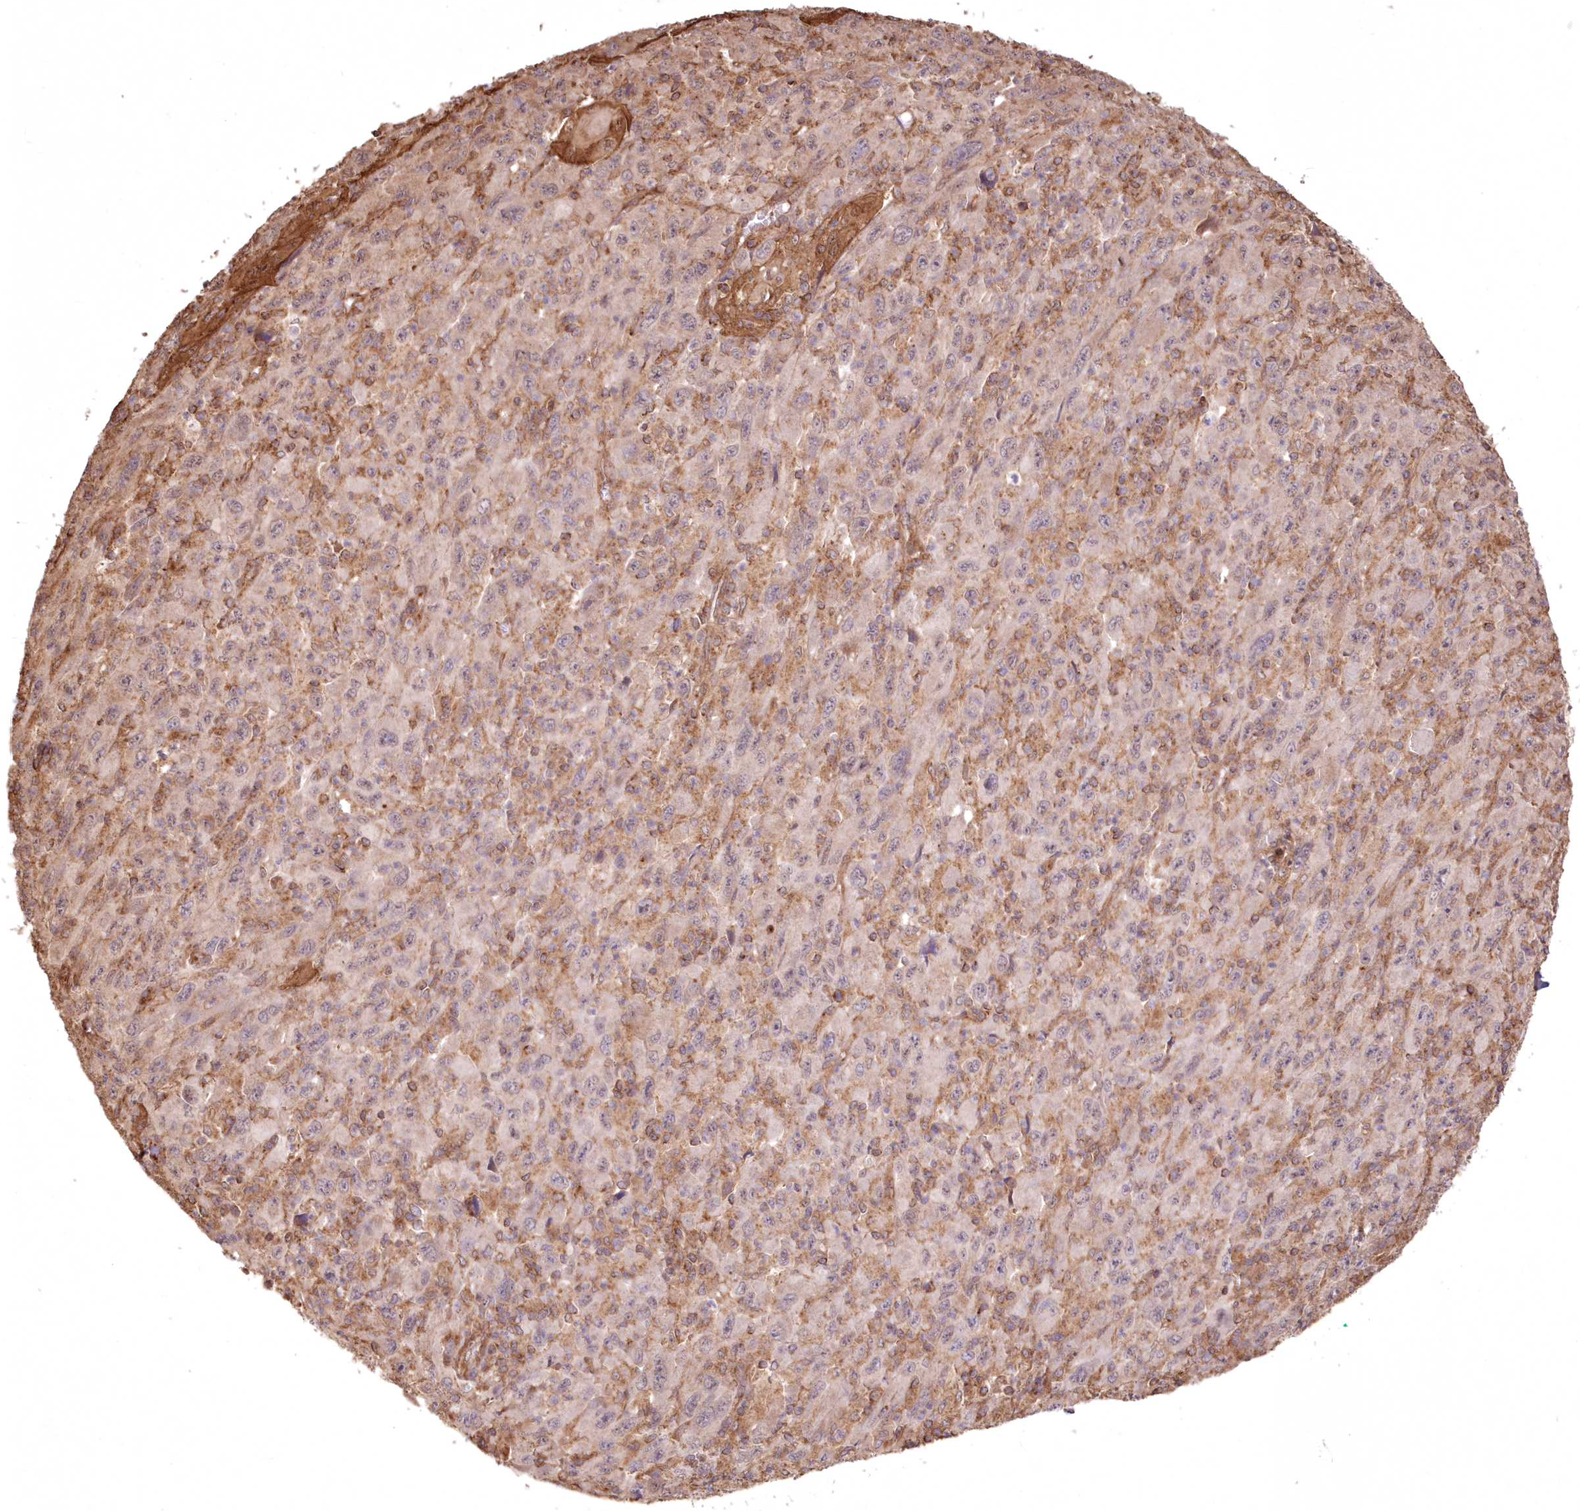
{"staining": {"intensity": "weak", "quantity": "<25%", "location": "cytoplasmic/membranous"}, "tissue": "melanoma", "cell_type": "Tumor cells", "image_type": "cancer", "snomed": [{"axis": "morphology", "description": "Malignant melanoma, Metastatic site"}, {"axis": "topography", "description": "Skin"}], "caption": "A photomicrograph of human malignant melanoma (metastatic site) is negative for staining in tumor cells.", "gene": "TMEM139", "patient": {"sex": "female", "age": 56}}